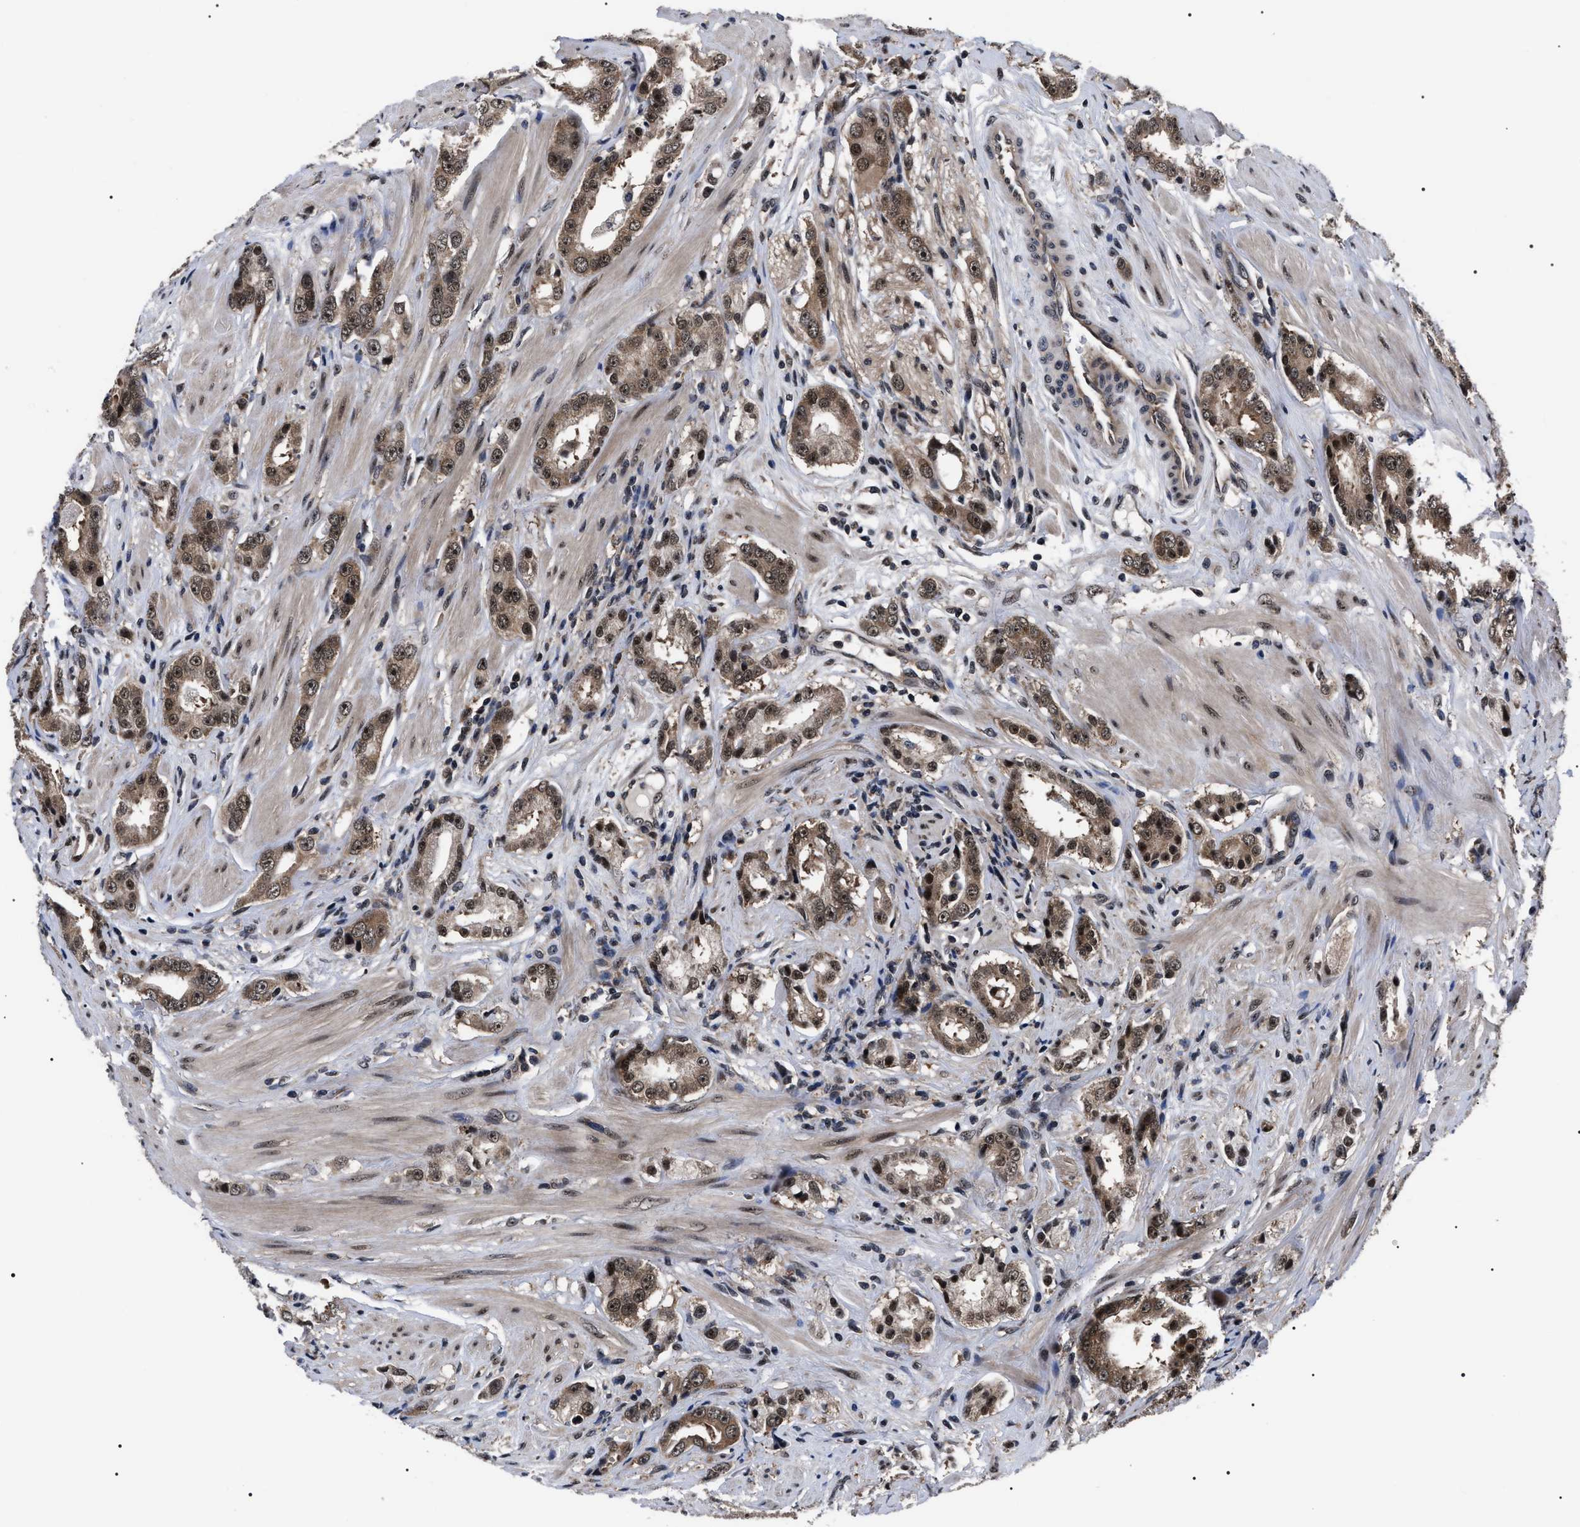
{"staining": {"intensity": "moderate", "quantity": ">75%", "location": "cytoplasmic/membranous,nuclear"}, "tissue": "prostate cancer", "cell_type": "Tumor cells", "image_type": "cancer", "snomed": [{"axis": "morphology", "description": "Adenocarcinoma, Medium grade"}, {"axis": "topography", "description": "Prostate"}], "caption": "There is medium levels of moderate cytoplasmic/membranous and nuclear positivity in tumor cells of prostate cancer, as demonstrated by immunohistochemical staining (brown color).", "gene": "CSNK2A1", "patient": {"sex": "male", "age": 53}}